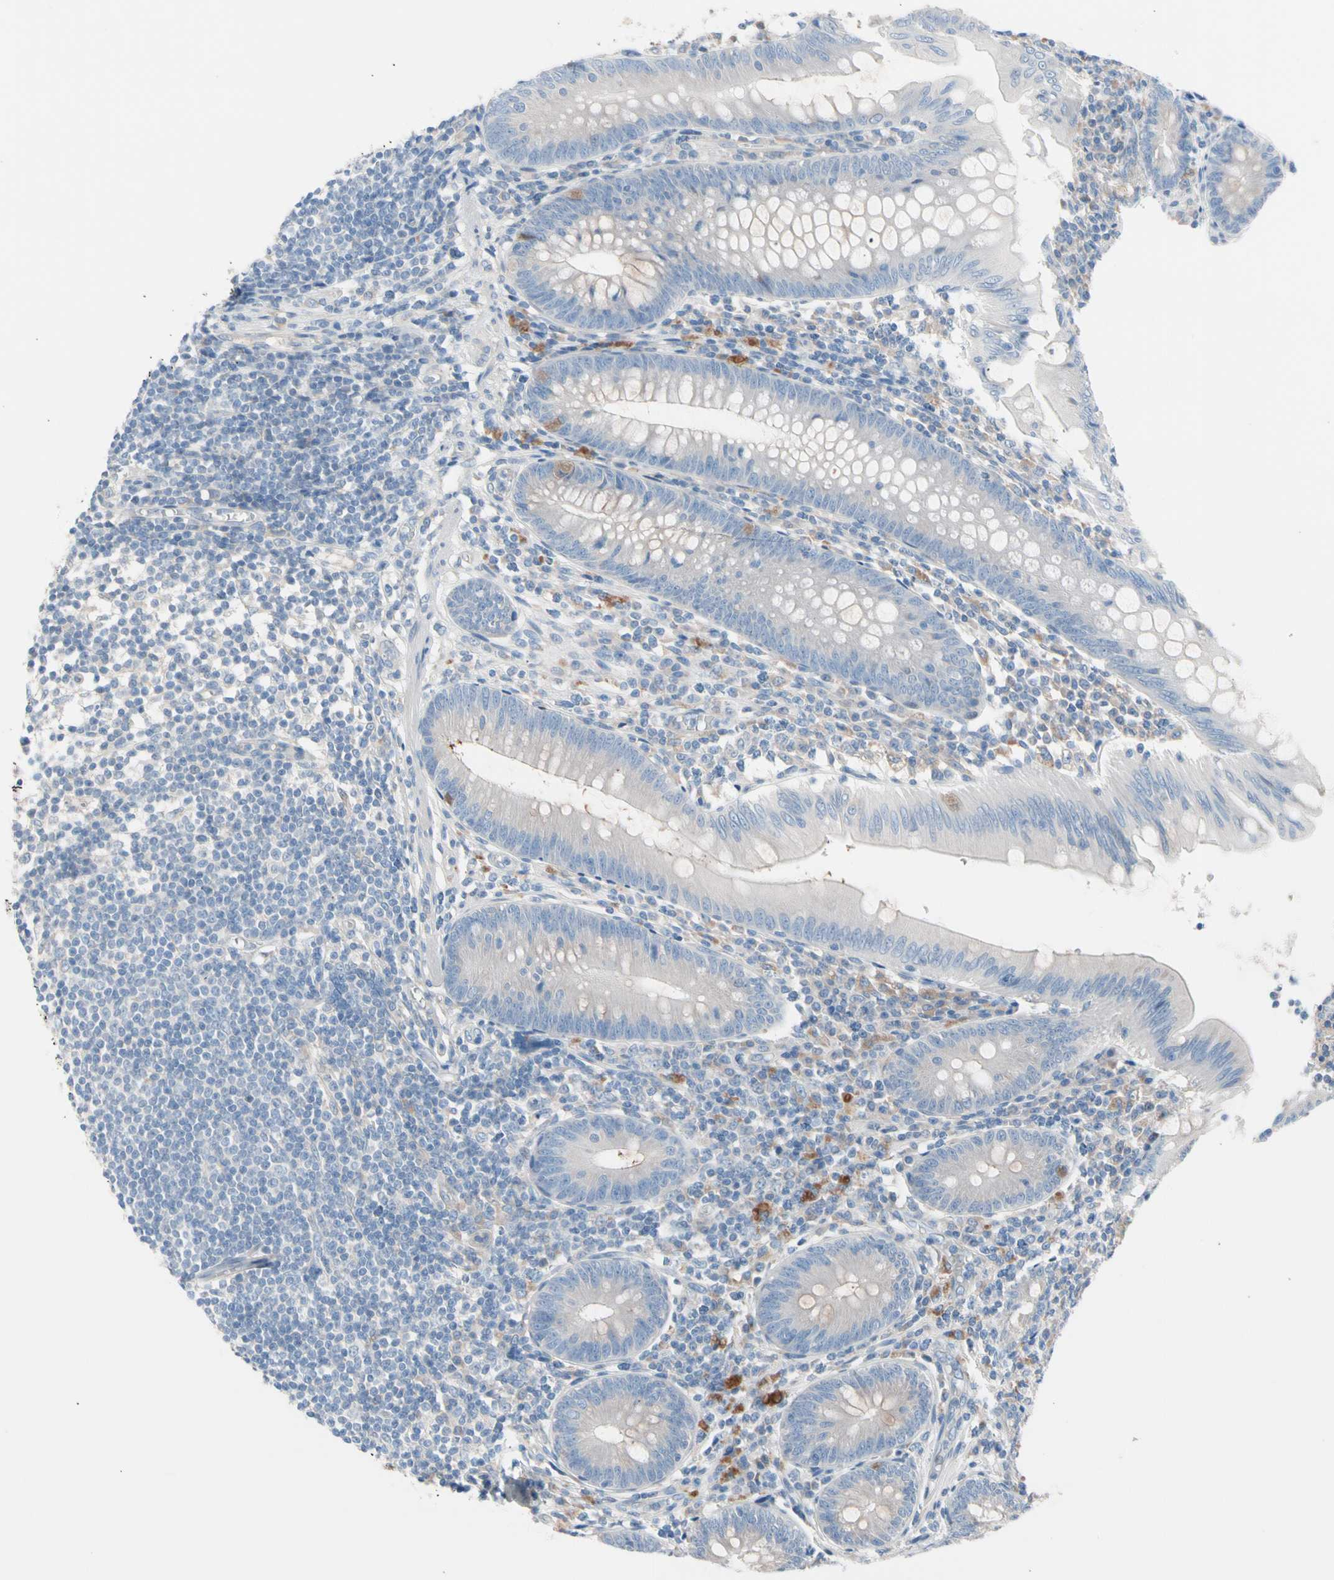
{"staining": {"intensity": "moderate", "quantity": "<25%", "location": "cytoplasmic/membranous"}, "tissue": "appendix", "cell_type": "Glandular cells", "image_type": "normal", "snomed": [{"axis": "morphology", "description": "Normal tissue, NOS"}, {"axis": "morphology", "description": "Inflammation, NOS"}, {"axis": "topography", "description": "Appendix"}], "caption": "An immunohistochemistry (IHC) micrograph of unremarkable tissue is shown. Protein staining in brown labels moderate cytoplasmic/membranous positivity in appendix within glandular cells.", "gene": "CASQ1", "patient": {"sex": "male", "age": 46}}